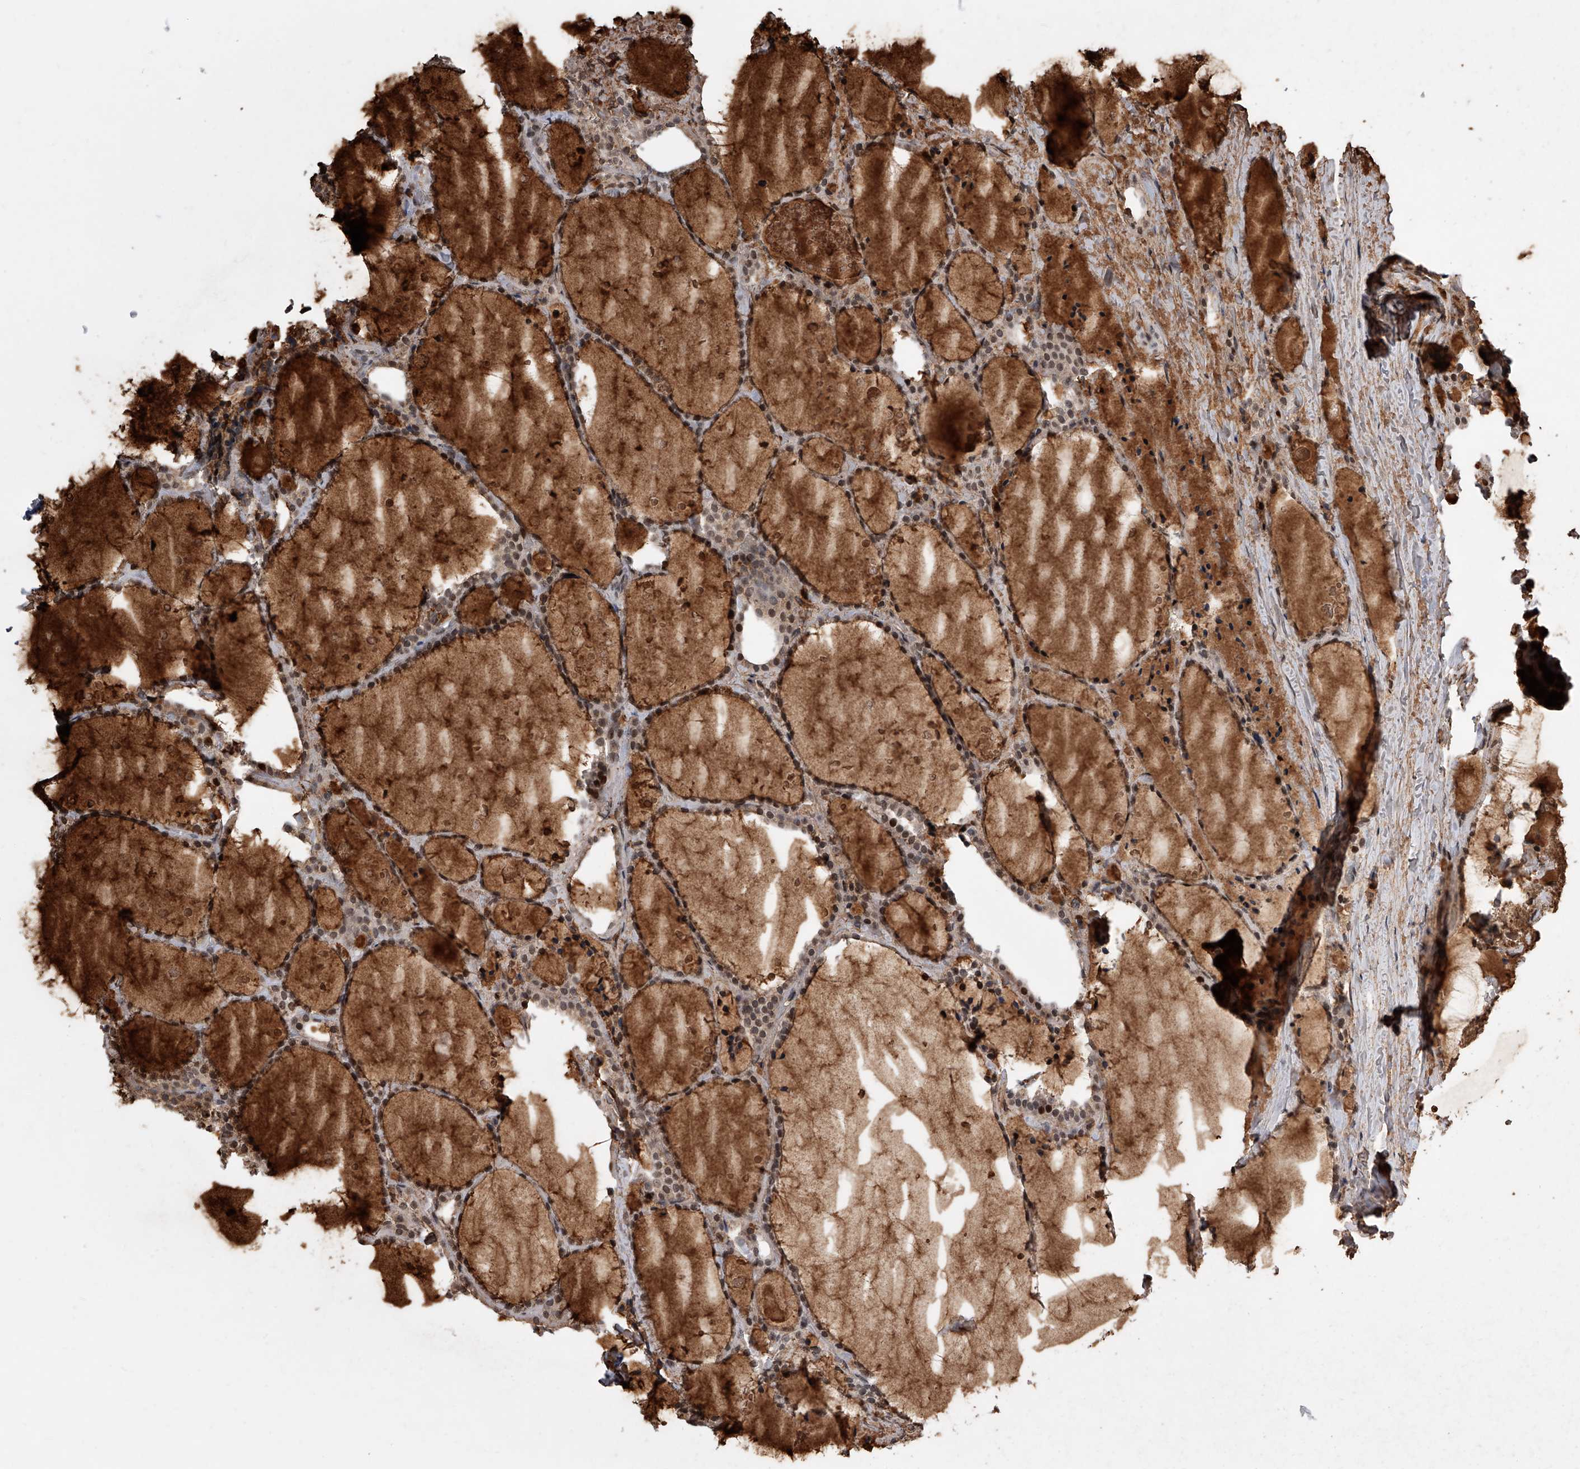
{"staining": {"intensity": "weak", "quantity": ">75%", "location": "nuclear"}, "tissue": "thyroid cancer", "cell_type": "Tumor cells", "image_type": "cancer", "snomed": [{"axis": "morphology", "description": "Papillary adenocarcinoma, NOS"}, {"axis": "topography", "description": "Thyroid gland"}], "caption": "Thyroid cancer stained with a brown dye shows weak nuclear positive positivity in about >75% of tumor cells.", "gene": "ZNF426", "patient": {"sex": "male", "age": 77}}